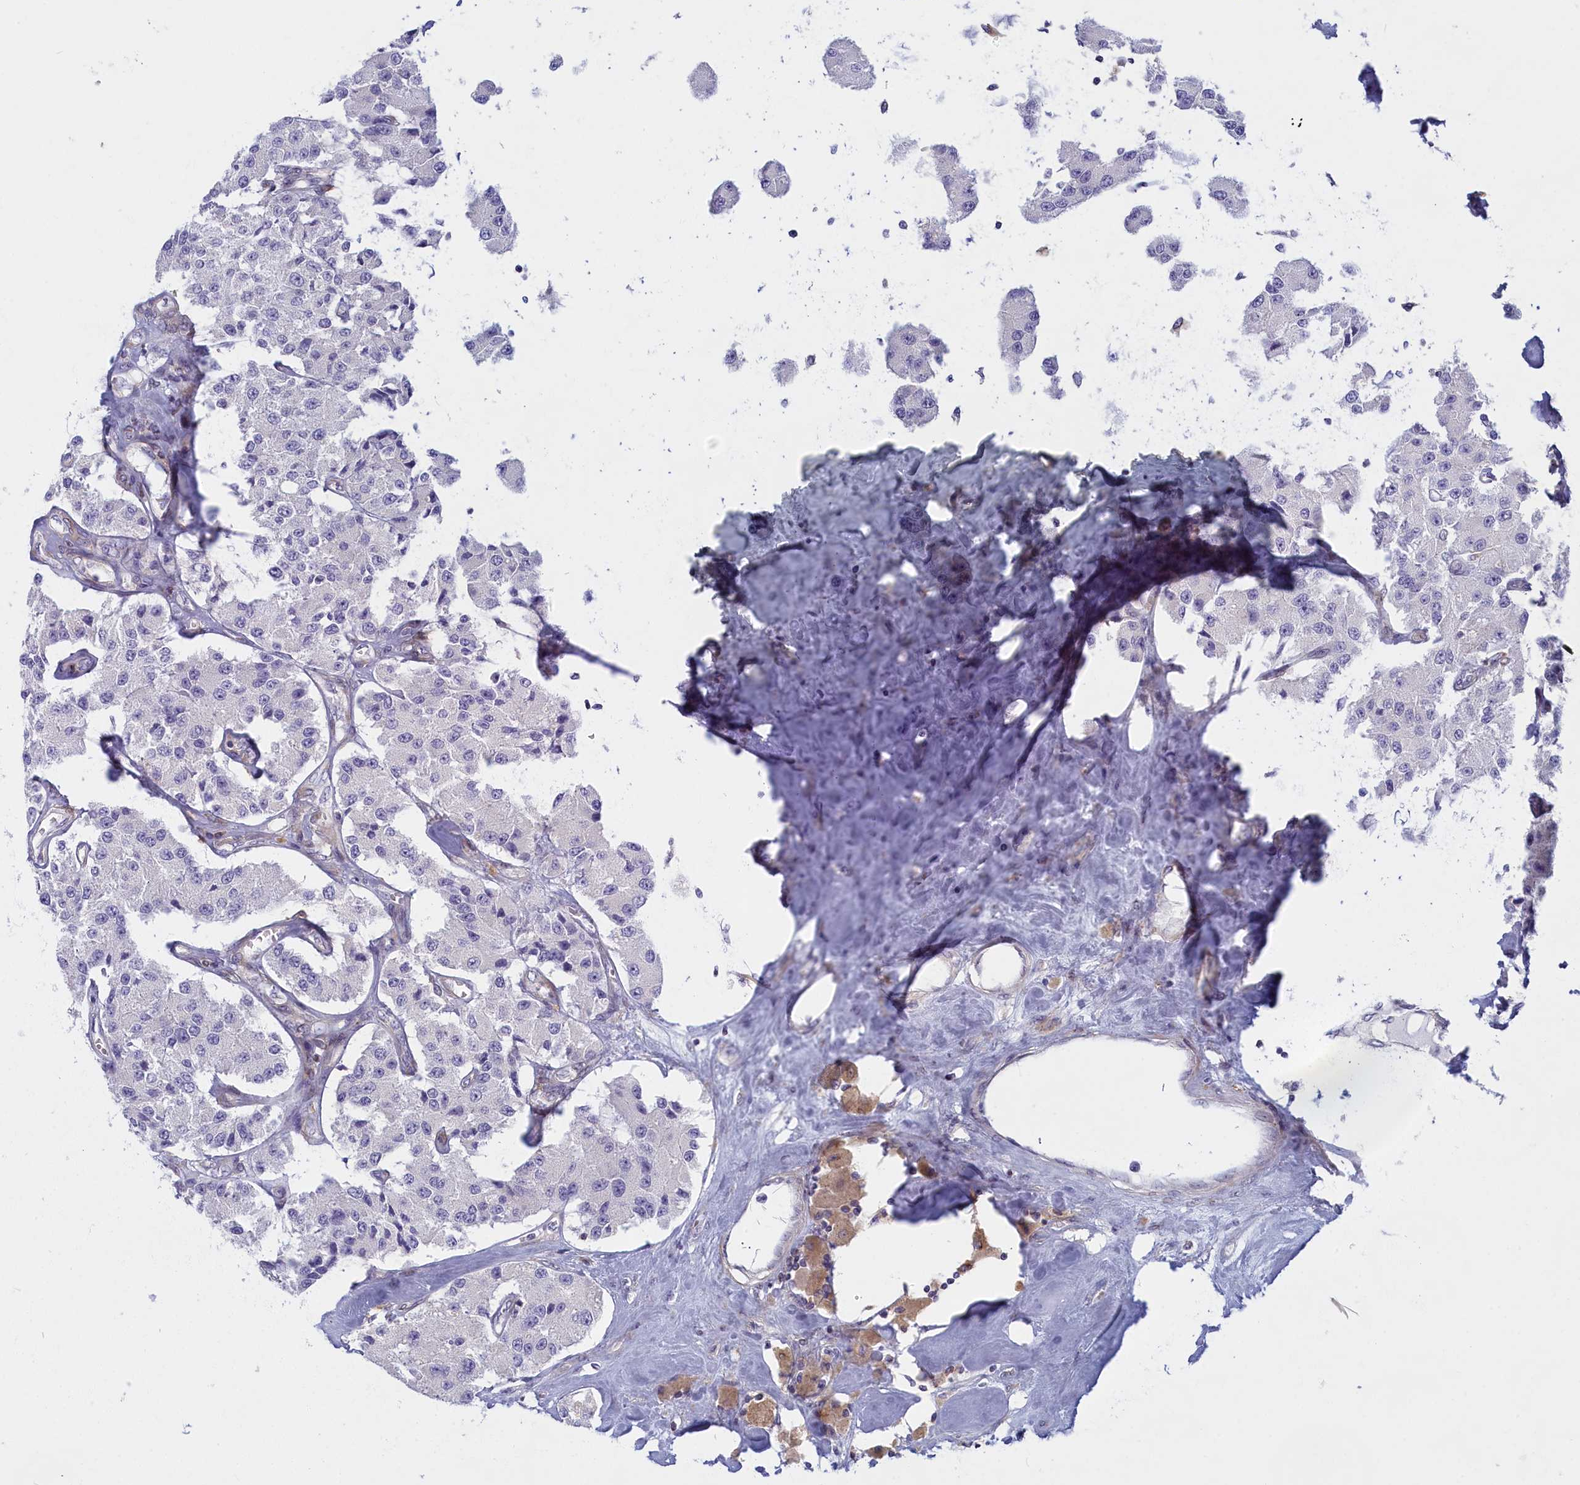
{"staining": {"intensity": "negative", "quantity": "none", "location": "none"}, "tissue": "carcinoid", "cell_type": "Tumor cells", "image_type": "cancer", "snomed": [{"axis": "morphology", "description": "Carcinoid, malignant, NOS"}, {"axis": "topography", "description": "Pancreas"}], "caption": "Tumor cells are negative for protein expression in human carcinoid.", "gene": "NOL10", "patient": {"sex": "male", "age": 41}}